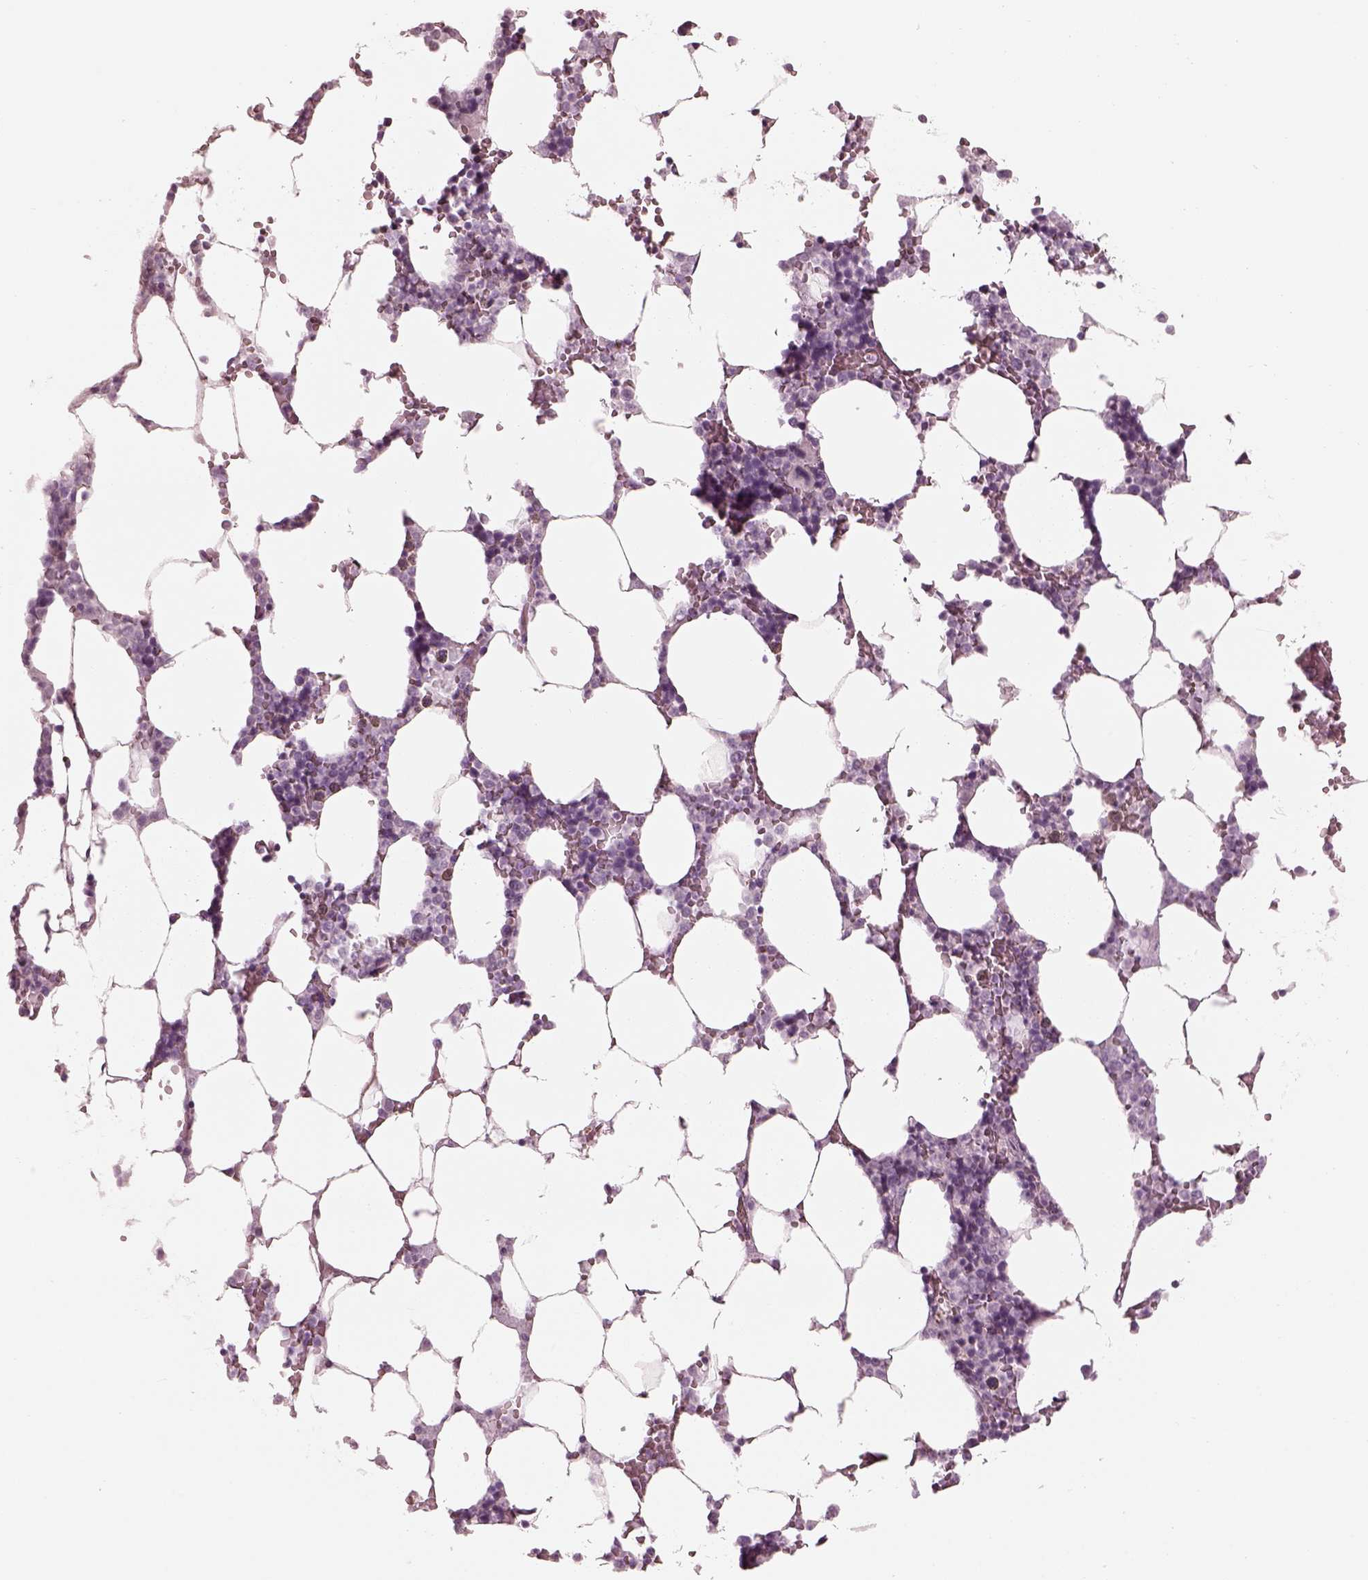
{"staining": {"intensity": "negative", "quantity": "none", "location": "none"}, "tissue": "bone marrow", "cell_type": "Hematopoietic cells", "image_type": "normal", "snomed": [{"axis": "morphology", "description": "Normal tissue, NOS"}, {"axis": "topography", "description": "Bone marrow"}], "caption": "IHC of benign human bone marrow demonstrates no positivity in hematopoietic cells. (Brightfield microscopy of DAB immunohistochemistry (IHC) at high magnification).", "gene": "RSPH9", "patient": {"sex": "female", "age": 52}}